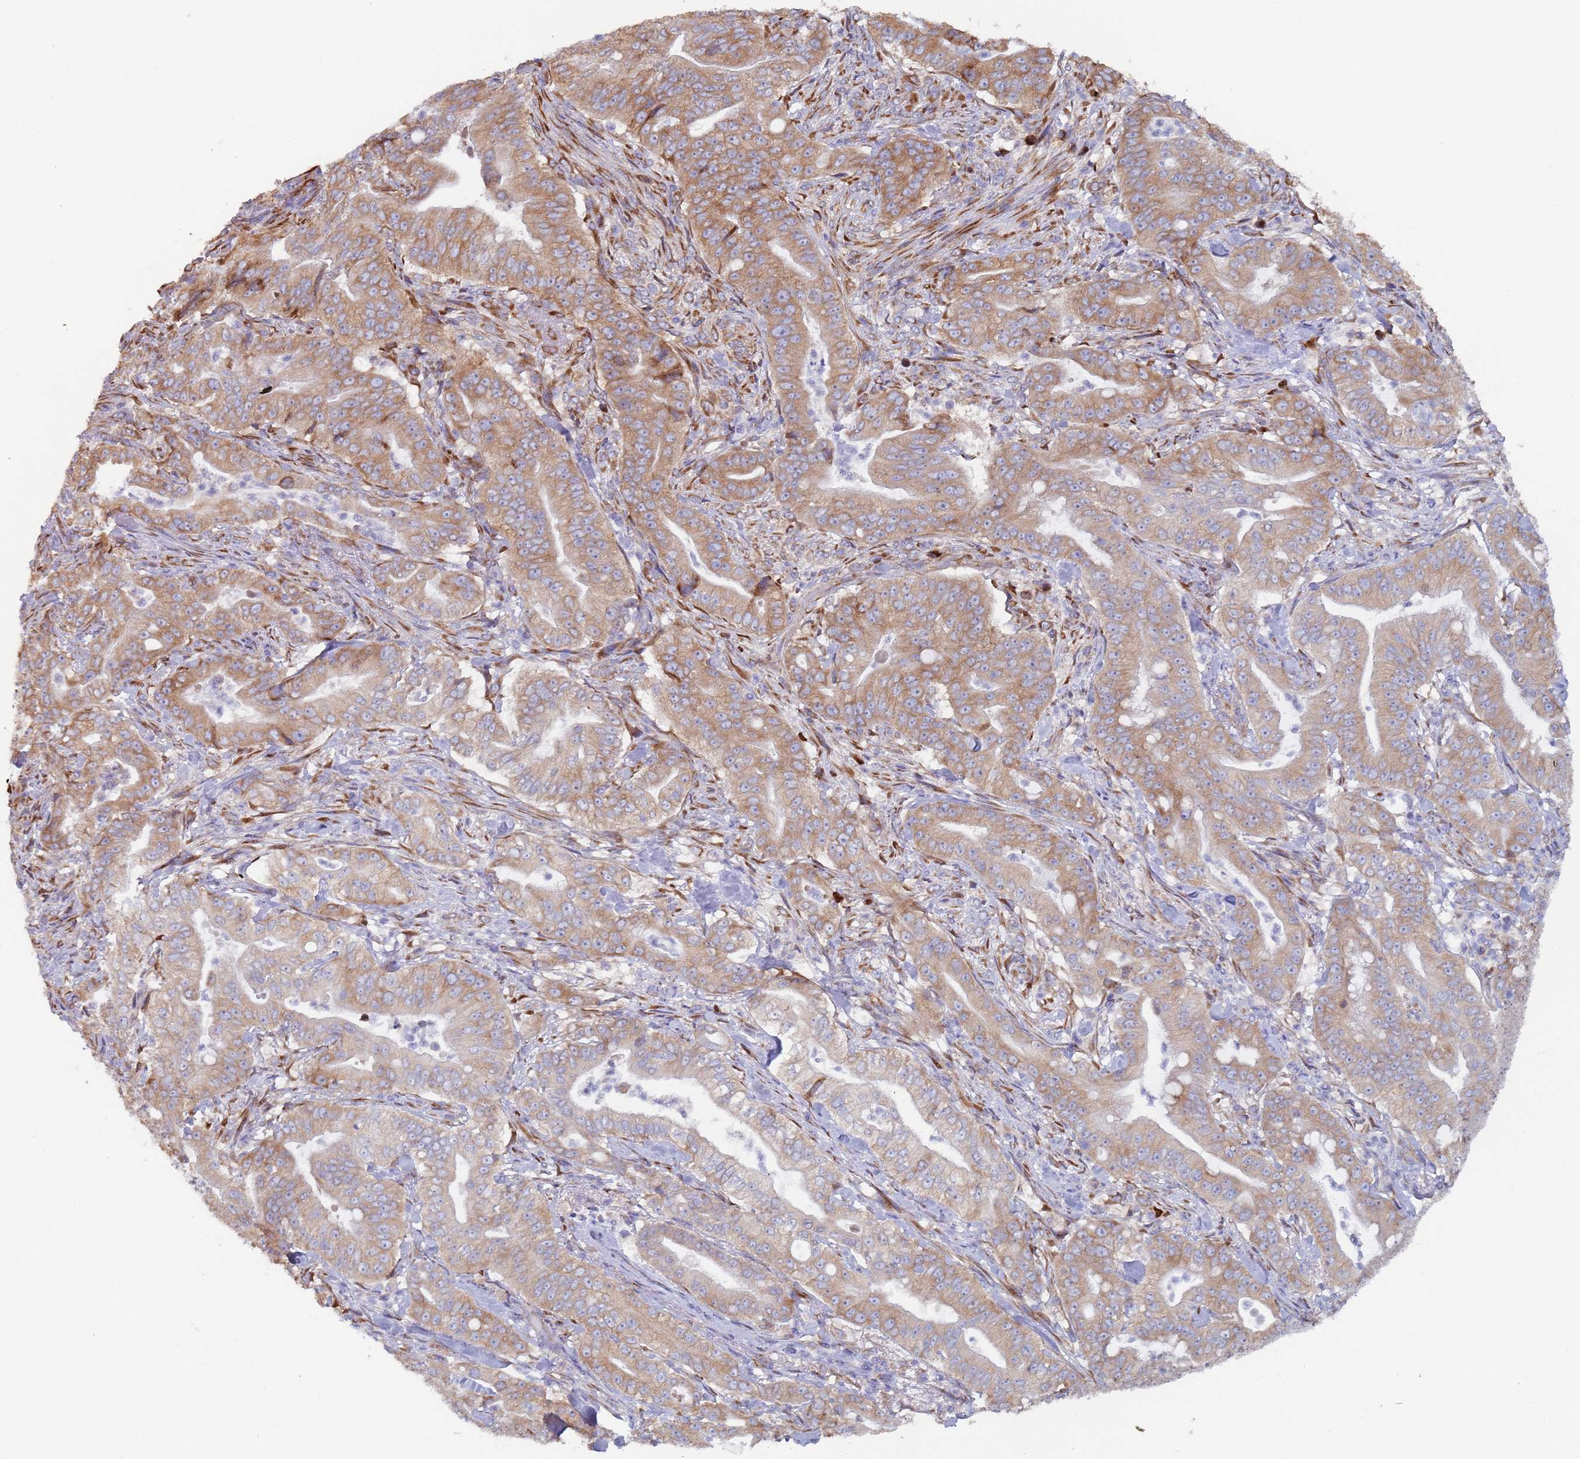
{"staining": {"intensity": "moderate", "quantity": ">75%", "location": "cytoplasmic/membranous"}, "tissue": "pancreatic cancer", "cell_type": "Tumor cells", "image_type": "cancer", "snomed": [{"axis": "morphology", "description": "Adenocarcinoma, NOS"}, {"axis": "topography", "description": "Pancreas"}], "caption": "Adenocarcinoma (pancreatic) stained with DAB (3,3'-diaminobenzidine) immunohistochemistry shows medium levels of moderate cytoplasmic/membranous positivity in about >75% of tumor cells.", "gene": "ZNF844", "patient": {"sex": "male", "age": 71}}